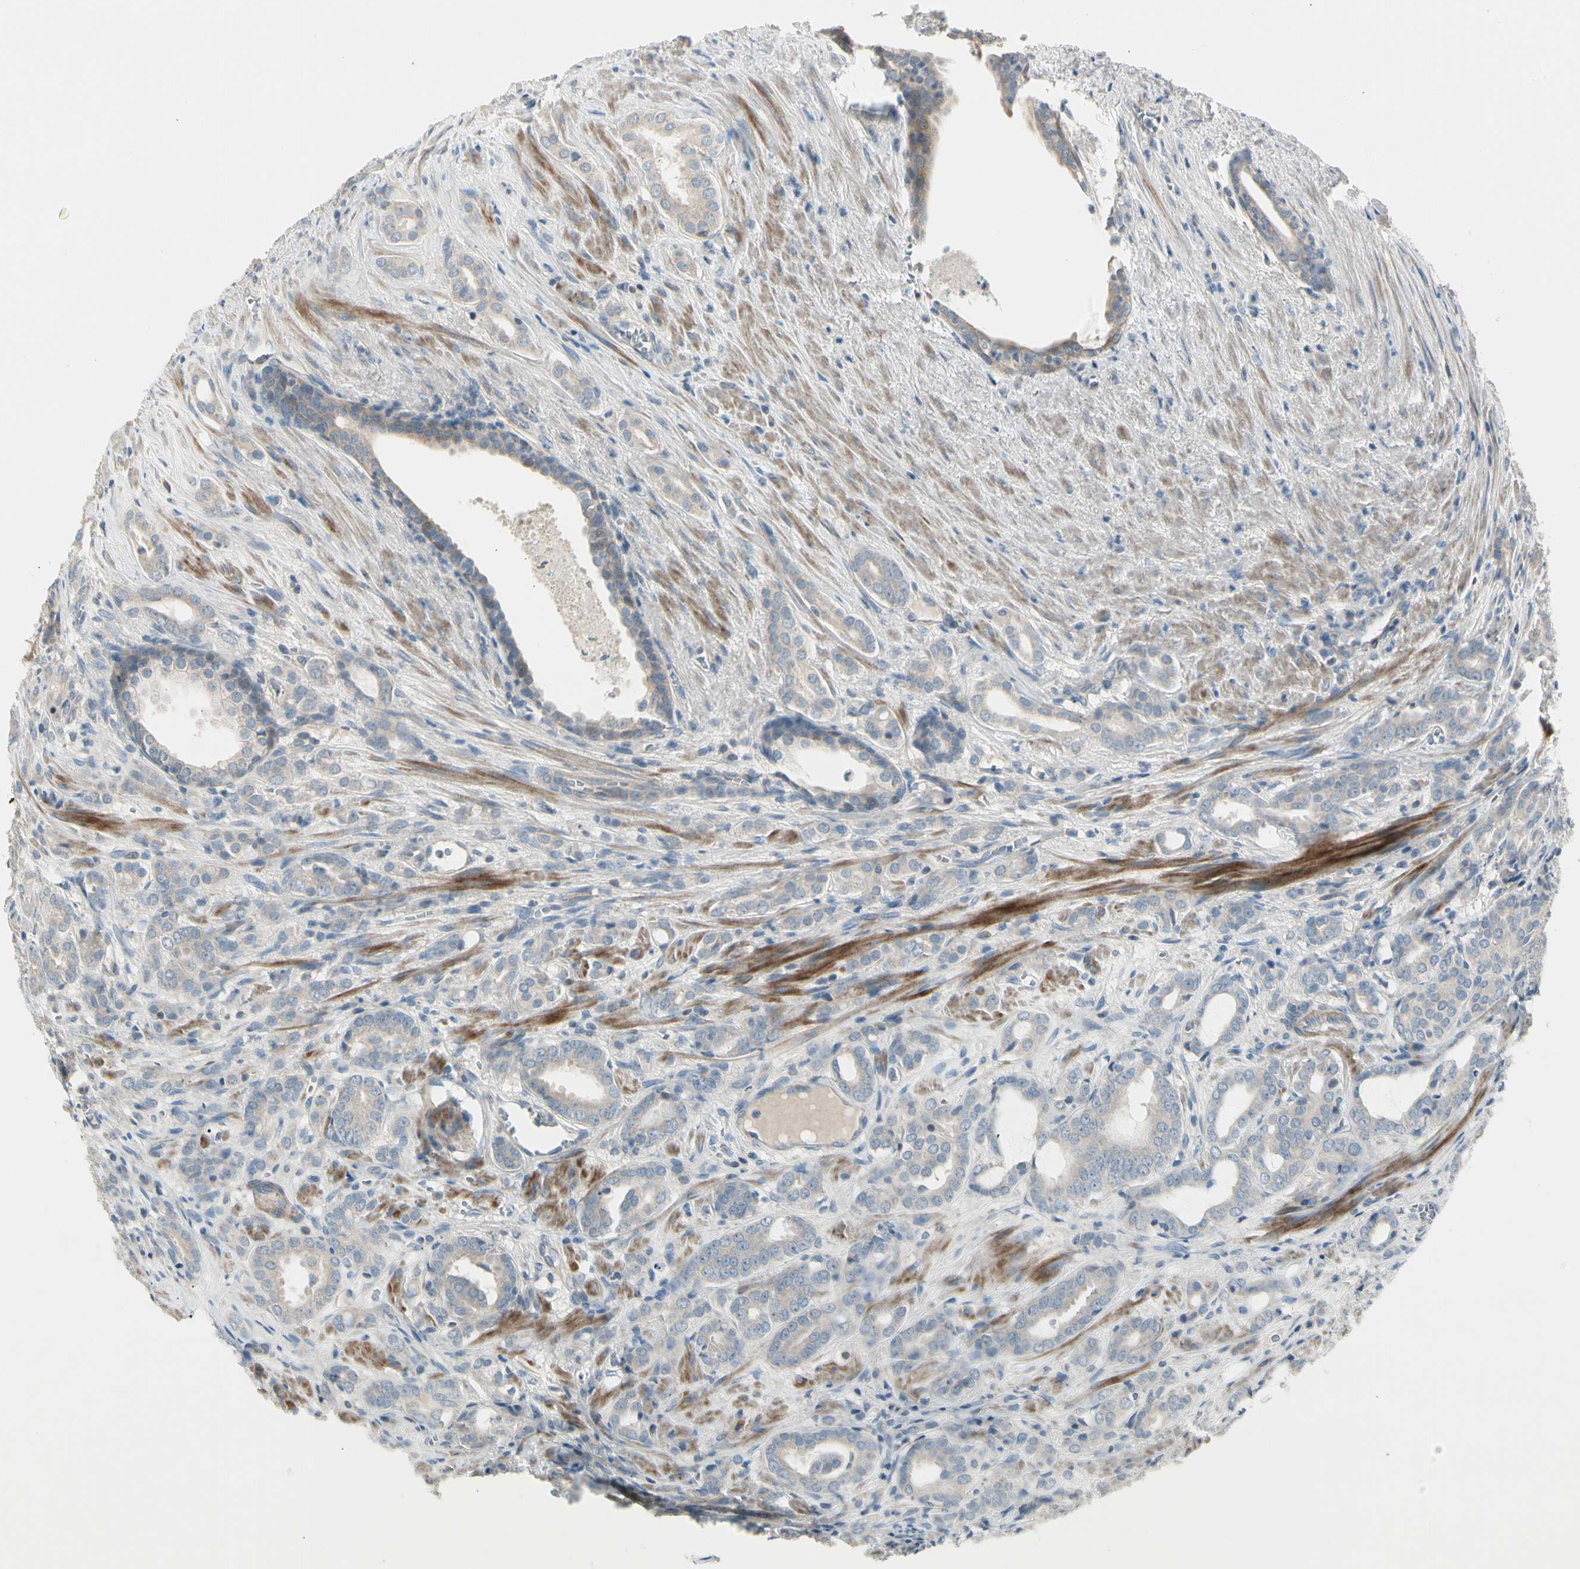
{"staining": {"intensity": "weak", "quantity": "25%-75%", "location": "cytoplasmic/membranous"}, "tissue": "prostate cancer", "cell_type": "Tumor cells", "image_type": "cancer", "snomed": [{"axis": "morphology", "description": "Adenocarcinoma, High grade"}, {"axis": "topography", "description": "Prostate"}], "caption": "Immunohistochemistry (IHC) micrograph of adenocarcinoma (high-grade) (prostate) stained for a protein (brown), which exhibits low levels of weak cytoplasmic/membranous expression in approximately 25%-75% of tumor cells.", "gene": "ADGRA3", "patient": {"sex": "male", "age": 64}}